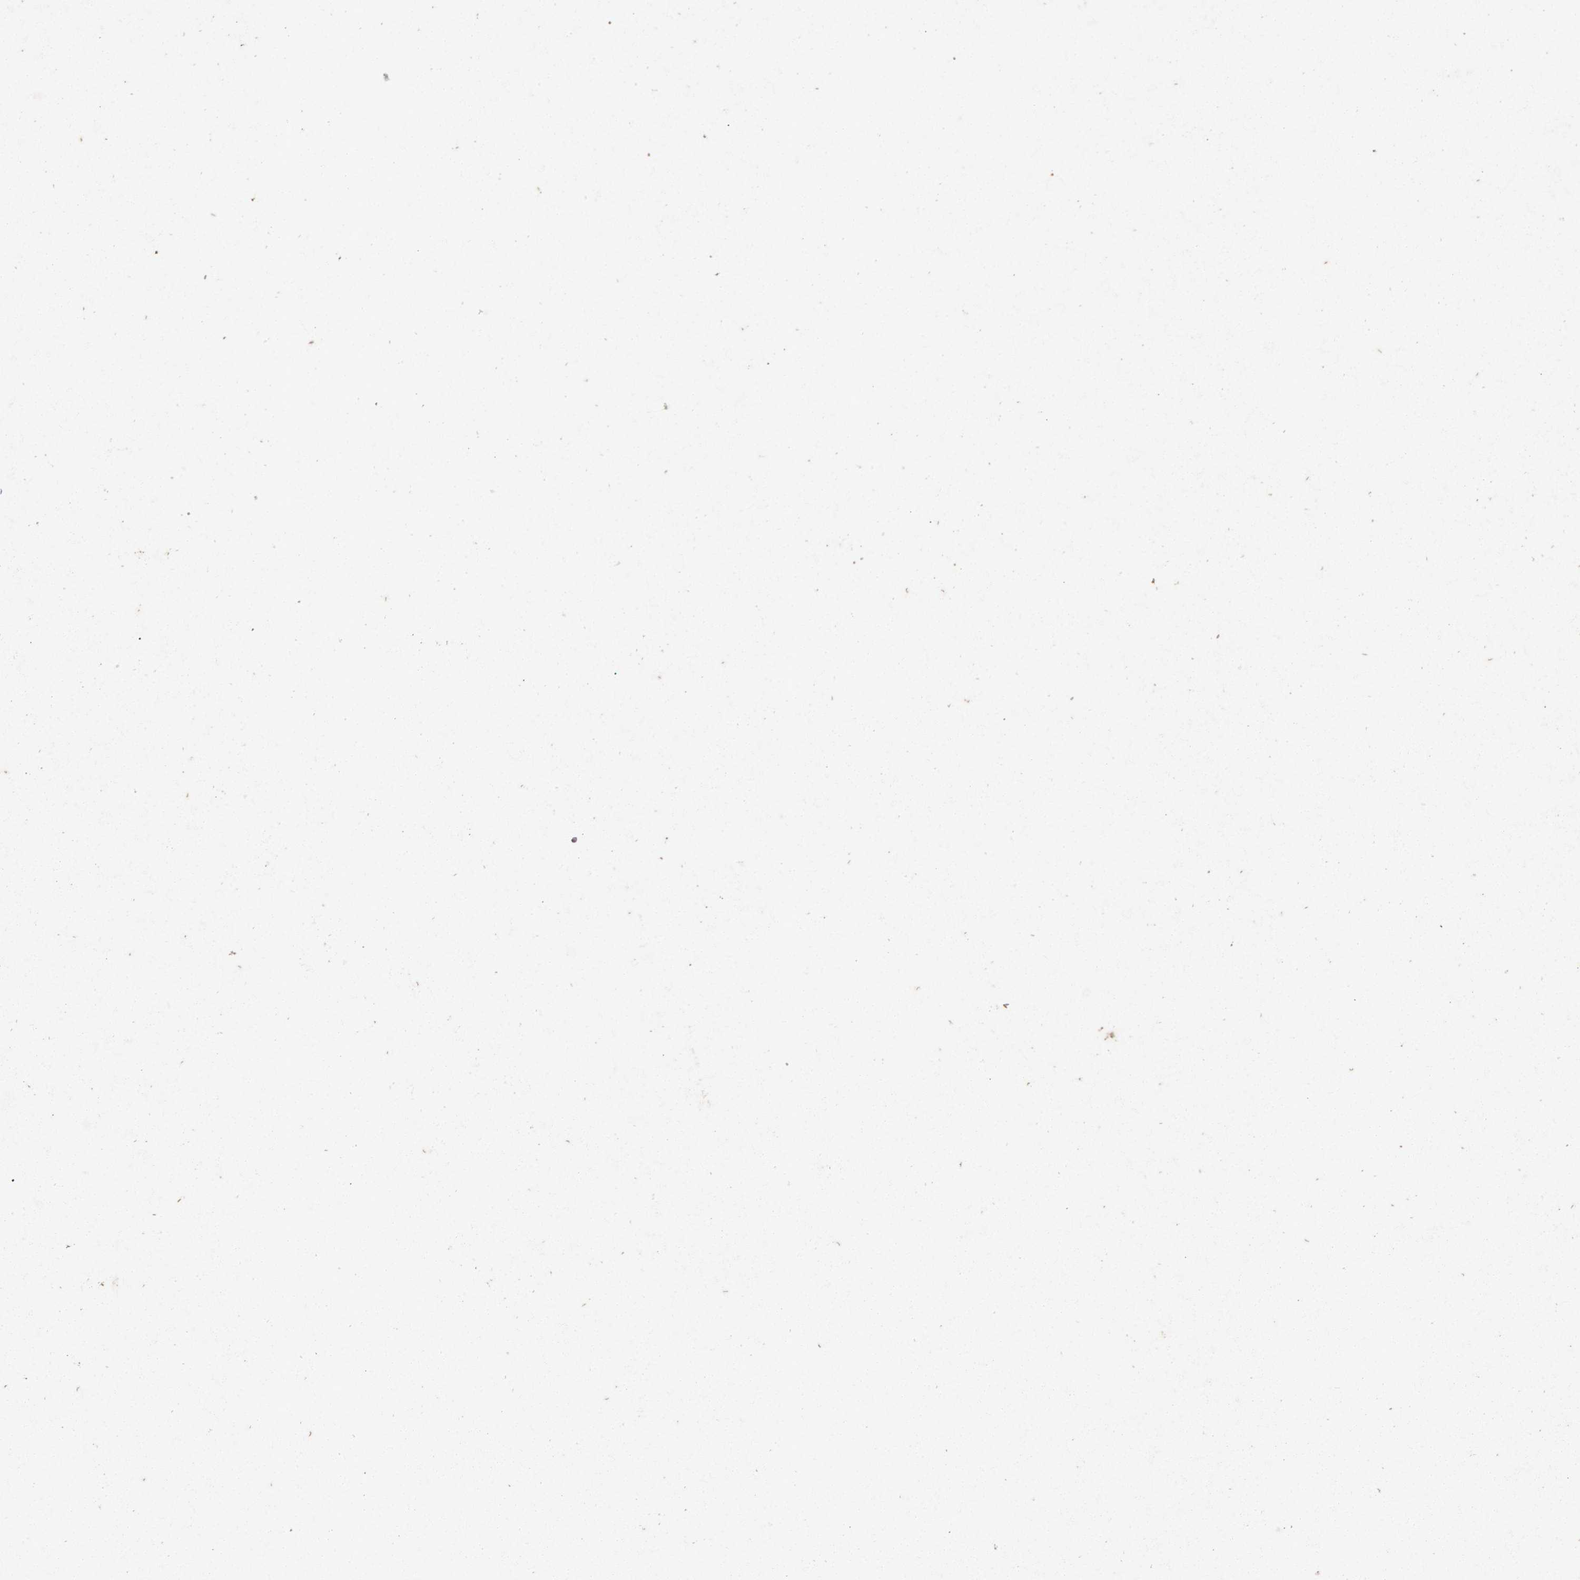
{"staining": {"intensity": "moderate", "quantity": ">75%", "location": "cytoplasmic/membranous"}, "tissue": "vagina", "cell_type": "Squamous epithelial cells", "image_type": "normal", "snomed": [{"axis": "morphology", "description": "Normal tissue, NOS"}, {"axis": "topography", "description": "Vagina"}], "caption": "Squamous epithelial cells reveal medium levels of moderate cytoplasmic/membranous staining in about >75% of cells in unremarkable vagina.", "gene": "MAN2A1", "patient": {"sex": "female", "age": 32}}